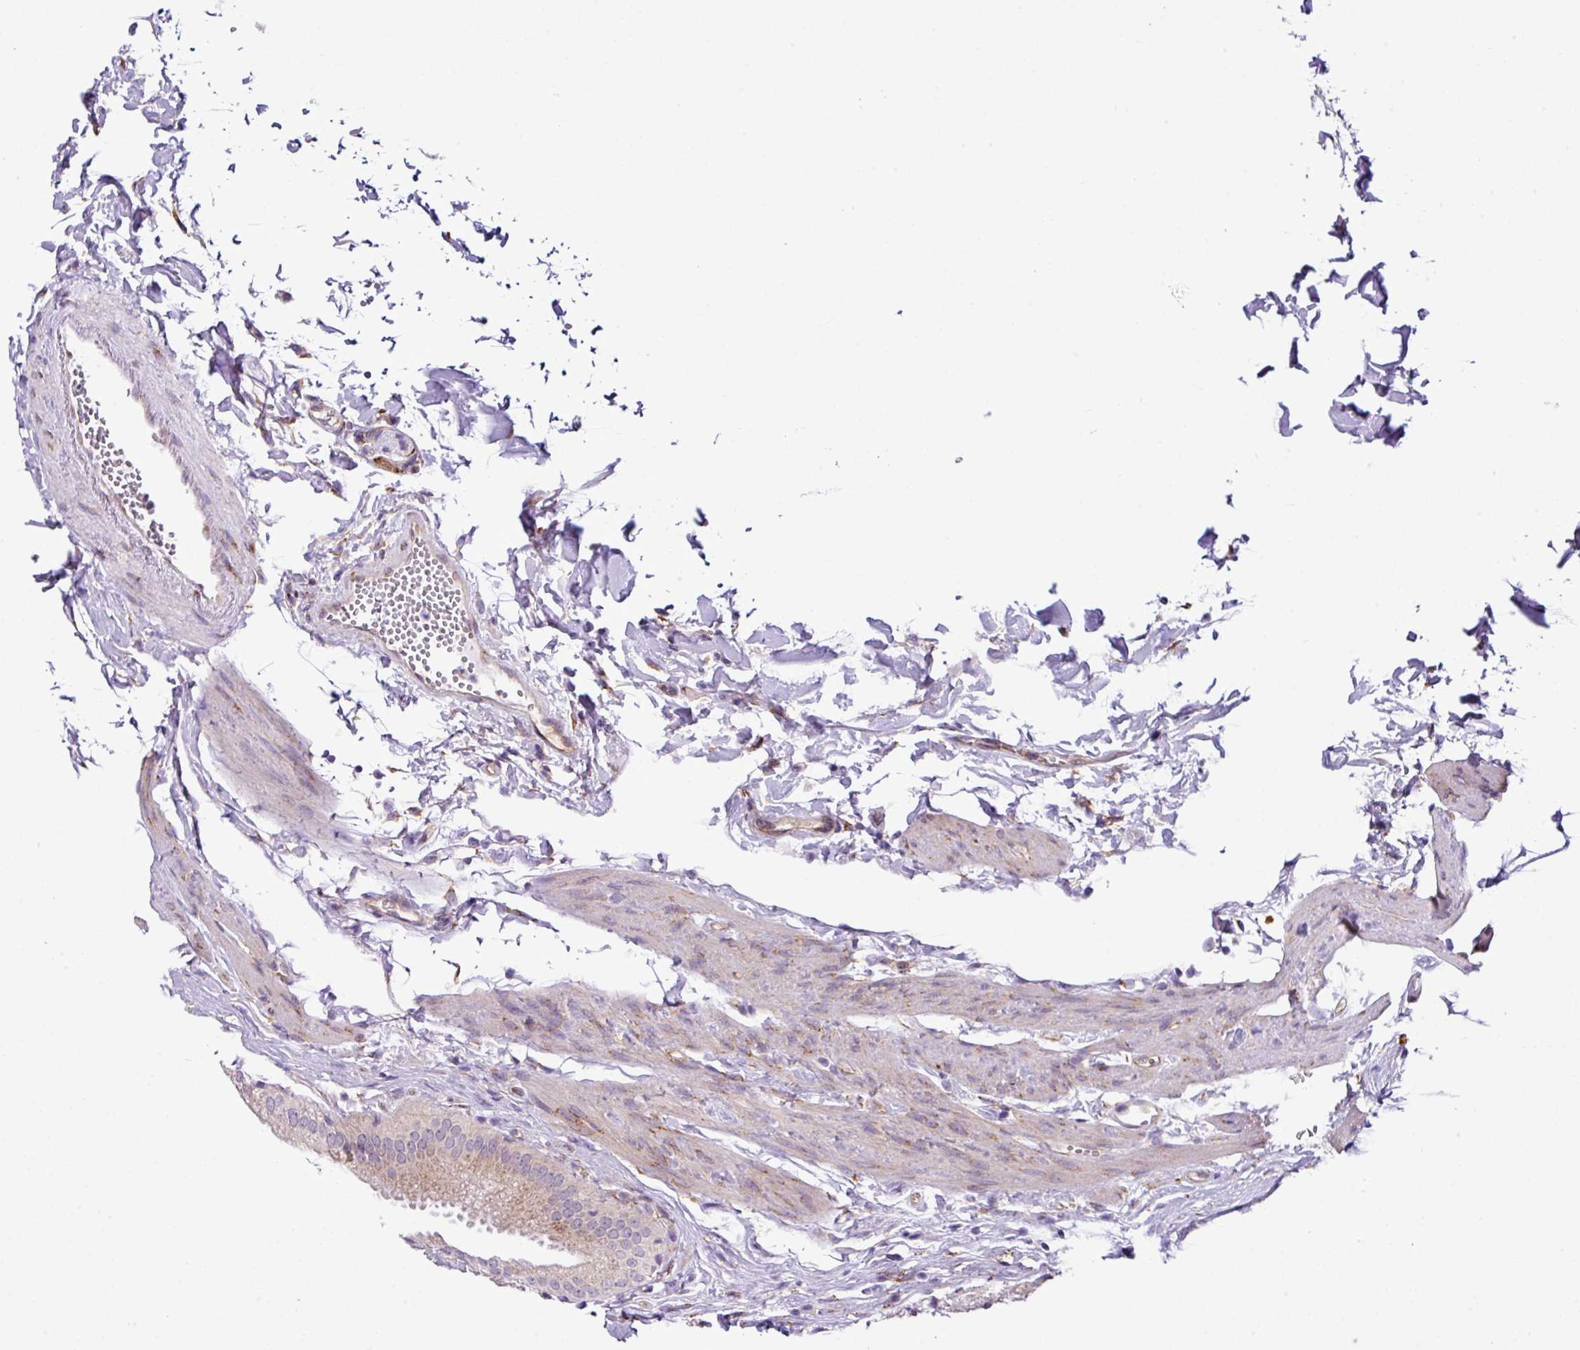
{"staining": {"intensity": "moderate", "quantity": "25%-75%", "location": "cytoplasmic/membranous"}, "tissue": "gallbladder", "cell_type": "Glandular cells", "image_type": "normal", "snomed": [{"axis": "morphology", "description": "Normal tissue, NOS"}, {"axis": "topography", "description": "Gallbladder"}], "caption": "Immunohistochemical staining of normal human gallbladder demonstrates 25%-75% levels of moderate cytoplasmic/membranous protein staining in about 25%-75% of glandular cells.", "gene": "CFAP97", "patient": {"sex": "female", "age": 61}}